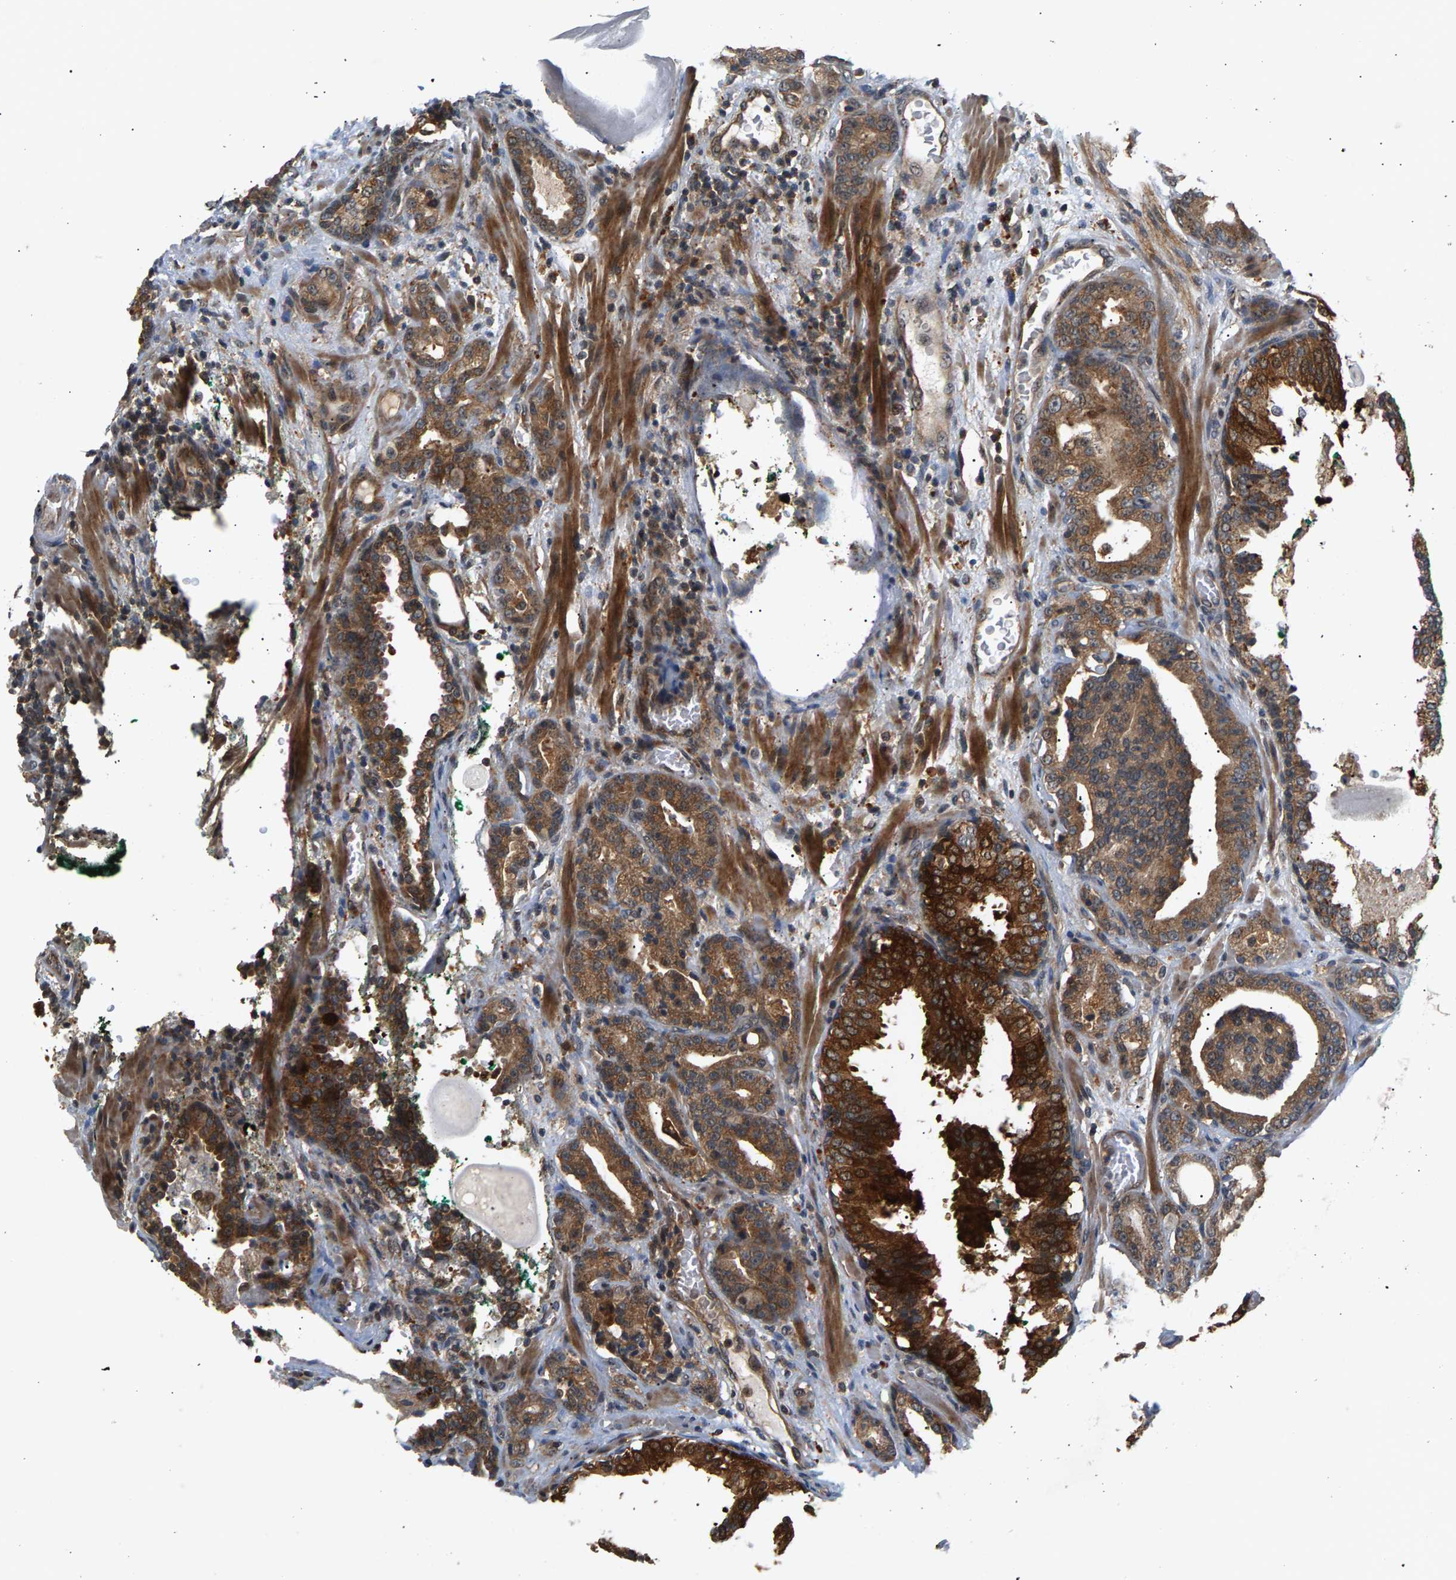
{"staining": {"intensity": "moderate", "quantity": ">75%", "location": "cytoplasmic/membranous"}, "tissue": "prostate cancer", "cell_type": "Tumor cells", "image_type": "cancer", "snomed": [{"axis": "morphology", "description": "Adenocarcinoma, Low grade"}, {"axis": "topography", "description": "Prostate"}], "caption": "DAB immunohistochemical staining of human prostate low-grade adenocarcinoma reveals moderate cytoplasmic/membranous protein expression in about >75% of tumor cells. Nuclei are stained in blue.", "gene": "MAP2K5", "patient": {"sex": "male", "age": 63}}